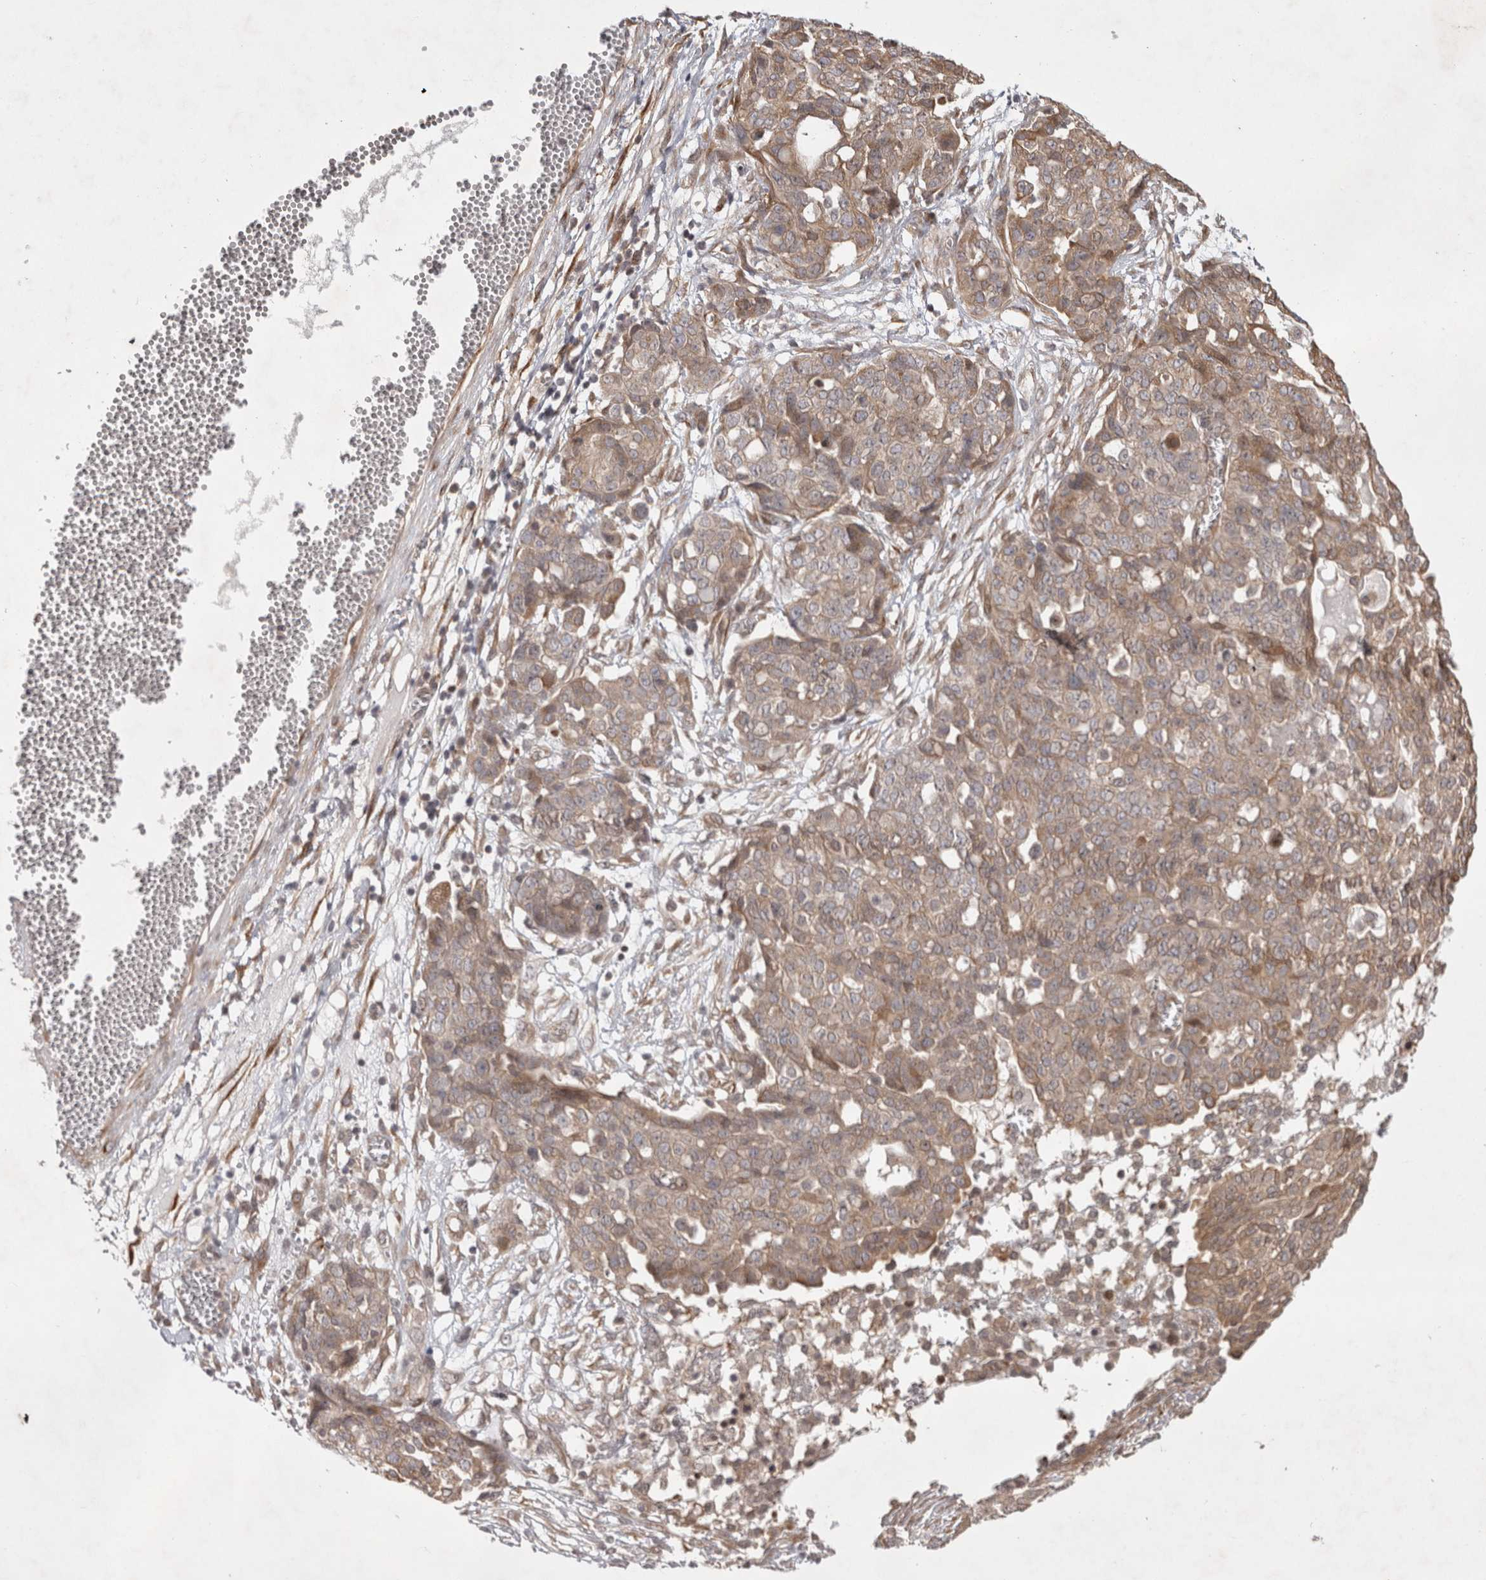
{"staining": {"intensity": "moderate", "quantity": ">75%", "location": "cytoplasmic/membranous"}, "tissue": "ovarian cancer", "cell_type": "Tumor cells", "image_type": "cancer", "snomed": [{"axis": "morphology", "description": "Cystadenocarcinoma, serous, NOS"}, {"axis": "topography", "description": "Soft tissue"}, {"axis": "topography", "description": "Ovary"}], "caption": "Human ovarian serous cystadenocarcinoma stained for a protein (brown) reveals moderate cytoplasmic/membranous positive staining in approximately >75% of tumor cells.", "gene": "ZNF318", "patient": {"sex": "female", "age": 57}}